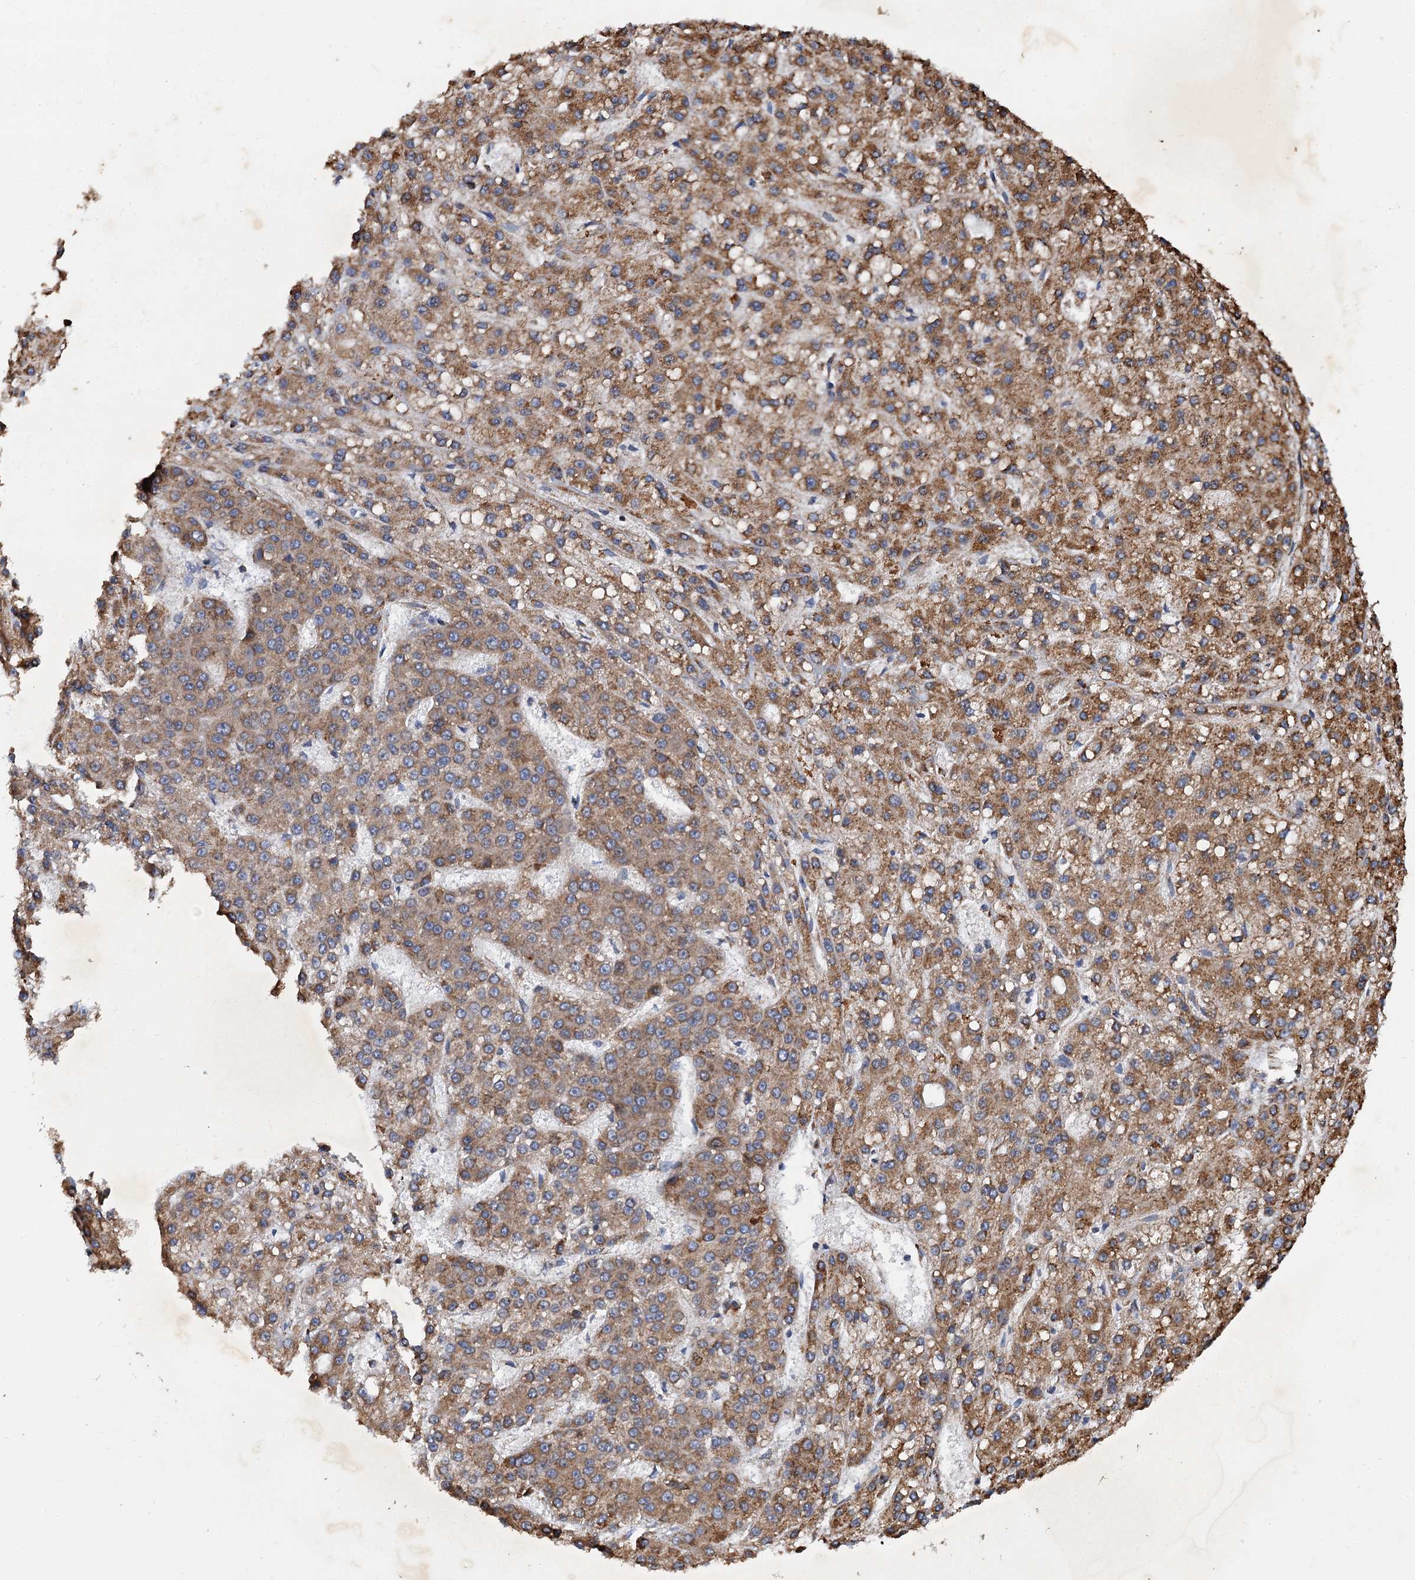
{"staining": {"intensity": "moderate", "quantity": ">75%", "location": "cytoplasmic/membranous"}, "tissue": "liver cancer", "cell_type": "Tumor cells", "image_type": "cancer", "snomed": [{"axis": "morphology", "description": "Carcinoma, Hepatocellular, NOS"}, {"axis": "topography", "description": "Liver"}], "caption": "A brown stain highlights moderate cytoplasmic/membranous expression of a protein in hepatocellular carcinoma (liver) tumor cells.", "gene": "LINS1", "patient": {"sex": "male", "age": 67}}